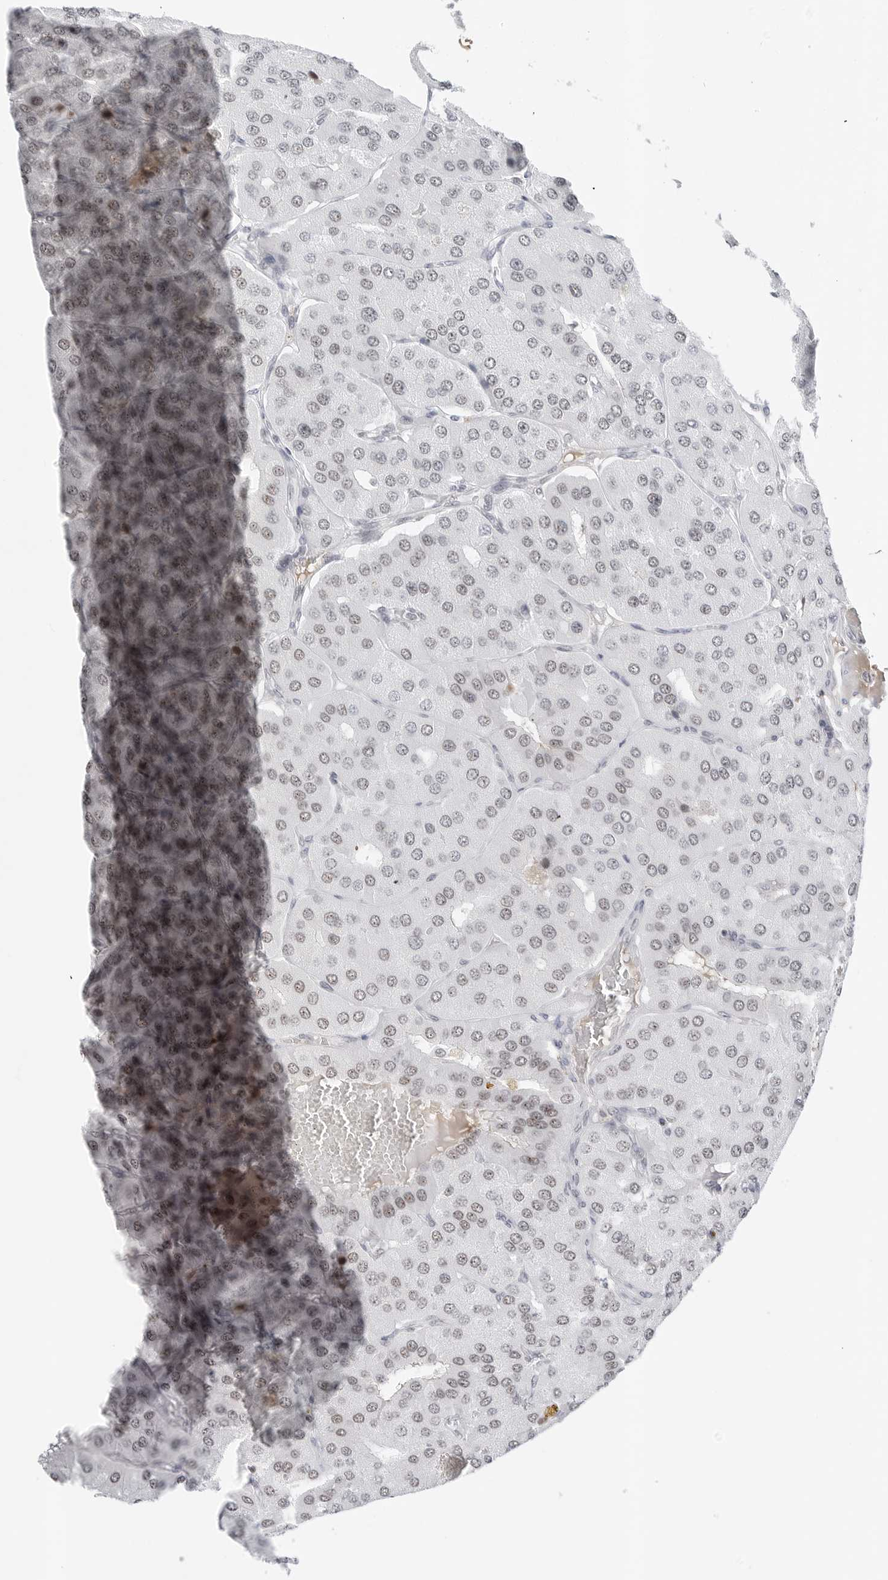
{"staining": {"intensity": "moderate", "quantity": "25%-75%", "location": "nuclear"}, "tissue": "parathyroid gland", "cell_type": "Glandular cells", "image_type": "normal", "snomed": [{"axis": "morphology", "description": "Normal tissue, NOS"}, {"axis": "morphology", "description": "Adenoma, NOS"}, {"axis": "topography", "description": "Parathyroid gland"}], "caption": "Glandular cells exhibit moderate nuclear positivity in approximately 25%-75% of cells in benign parathyroid gland. Ihc stains the protein in brown and the nuclei are stained blue.", "gene": "WRAP53", "patient": {"sex": "female", "age": 86}}